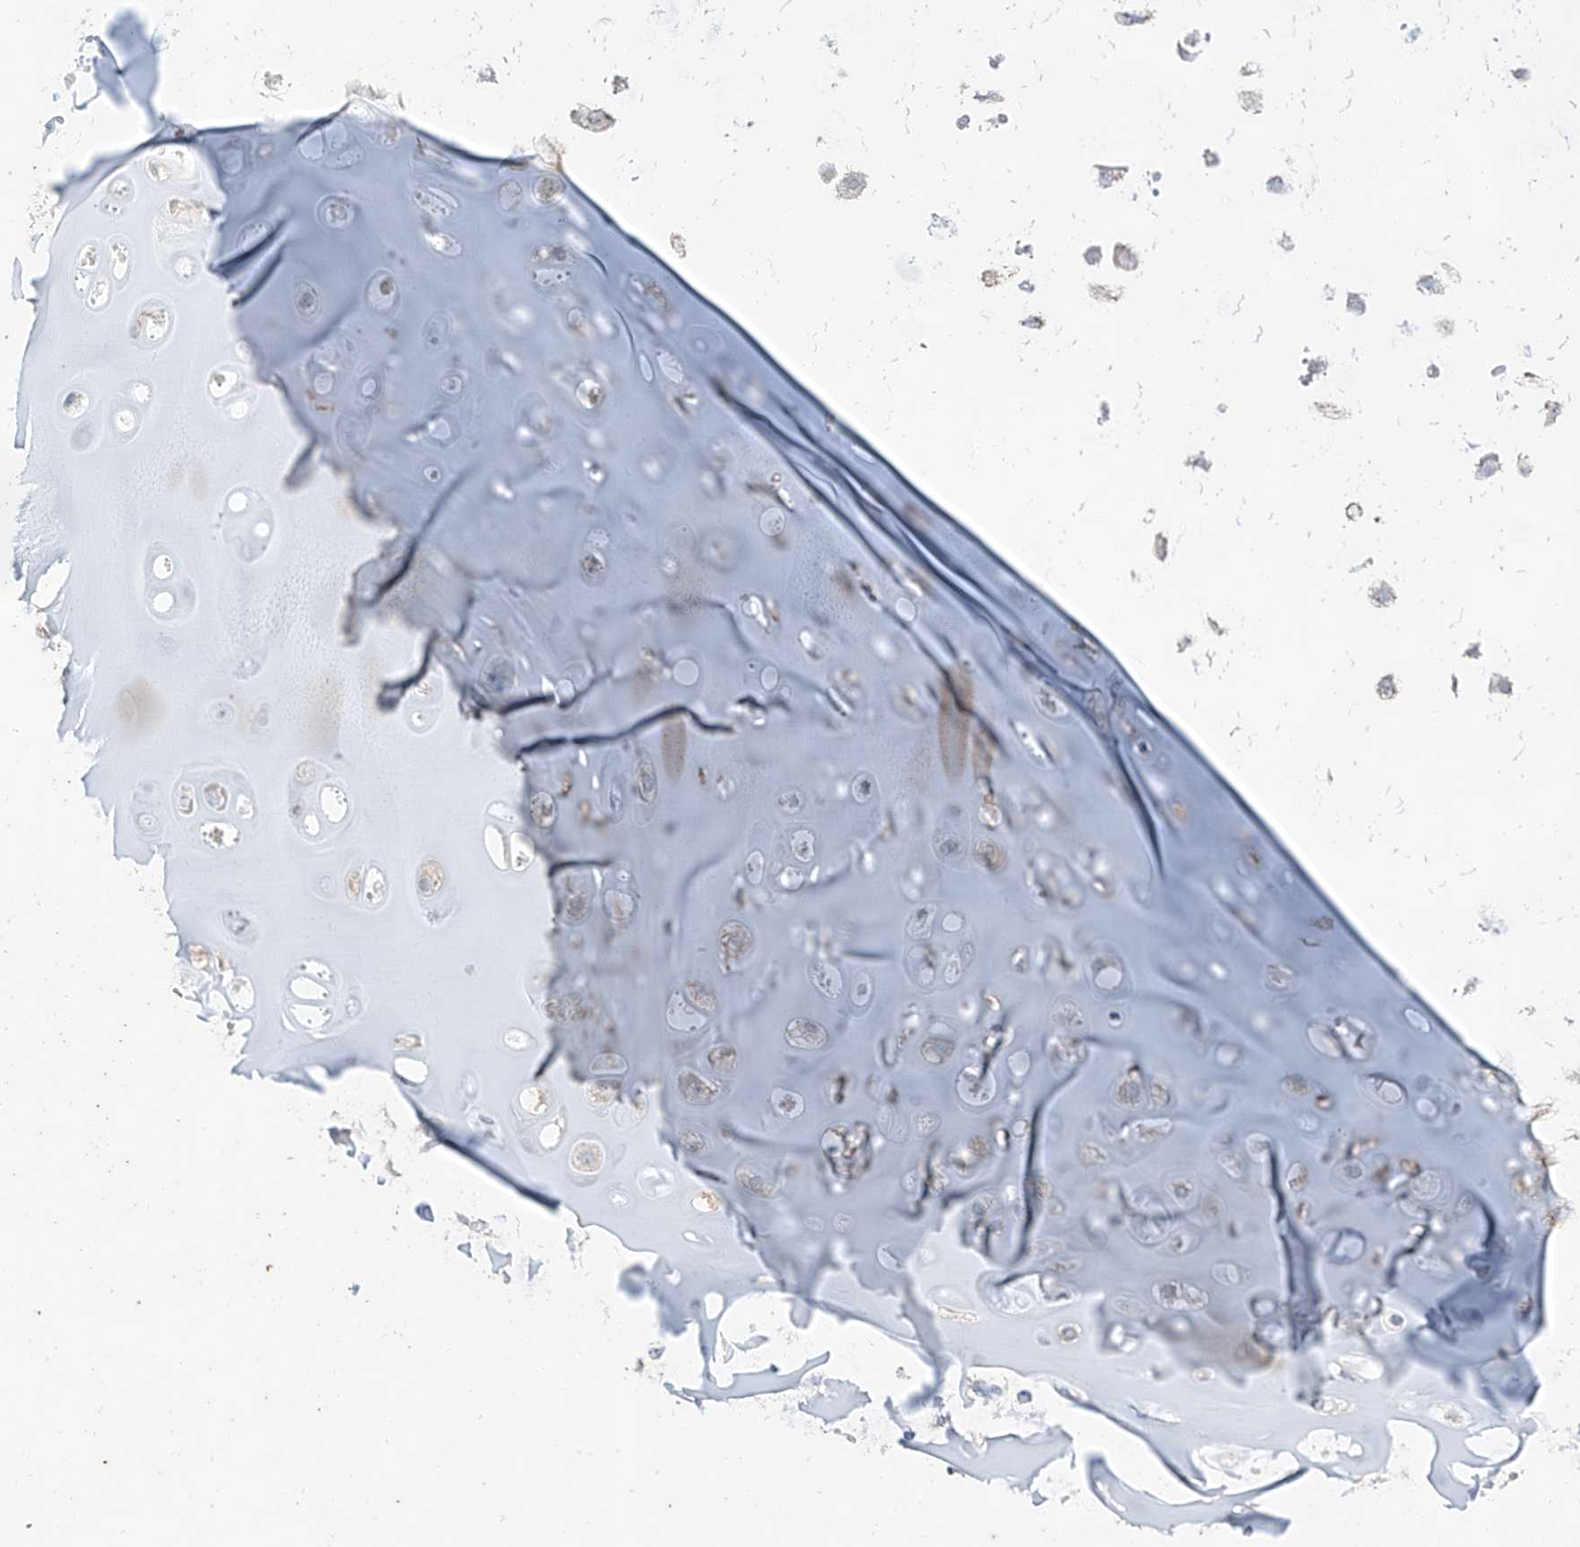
{"staining": {"intensity": "negative", "quantity": "none", "location": "none"}, "tissue": "adipose tissue", "cell_type": "Adipocytes", "image_type": "normal", "snomed": [{"axis": "morphology", "description": "Normal tissue, NOS"}, {"axis": "morphology", "description": "Basal cell carcinoma"}, {"axis": "topography", "description": "Cartilage tissue"}, {"axis": "topography", "description": "Nasopharynx"}, {"axis": "topography", "description": "Oral tissue"}], "caption": "There is no significant staining in adipocytes of adipose tissue. (Brightfield microscopy of DAB IHC at high magnification).", "gene": "MAMLD1", "patient": {"sex": "female", "age": 77}}